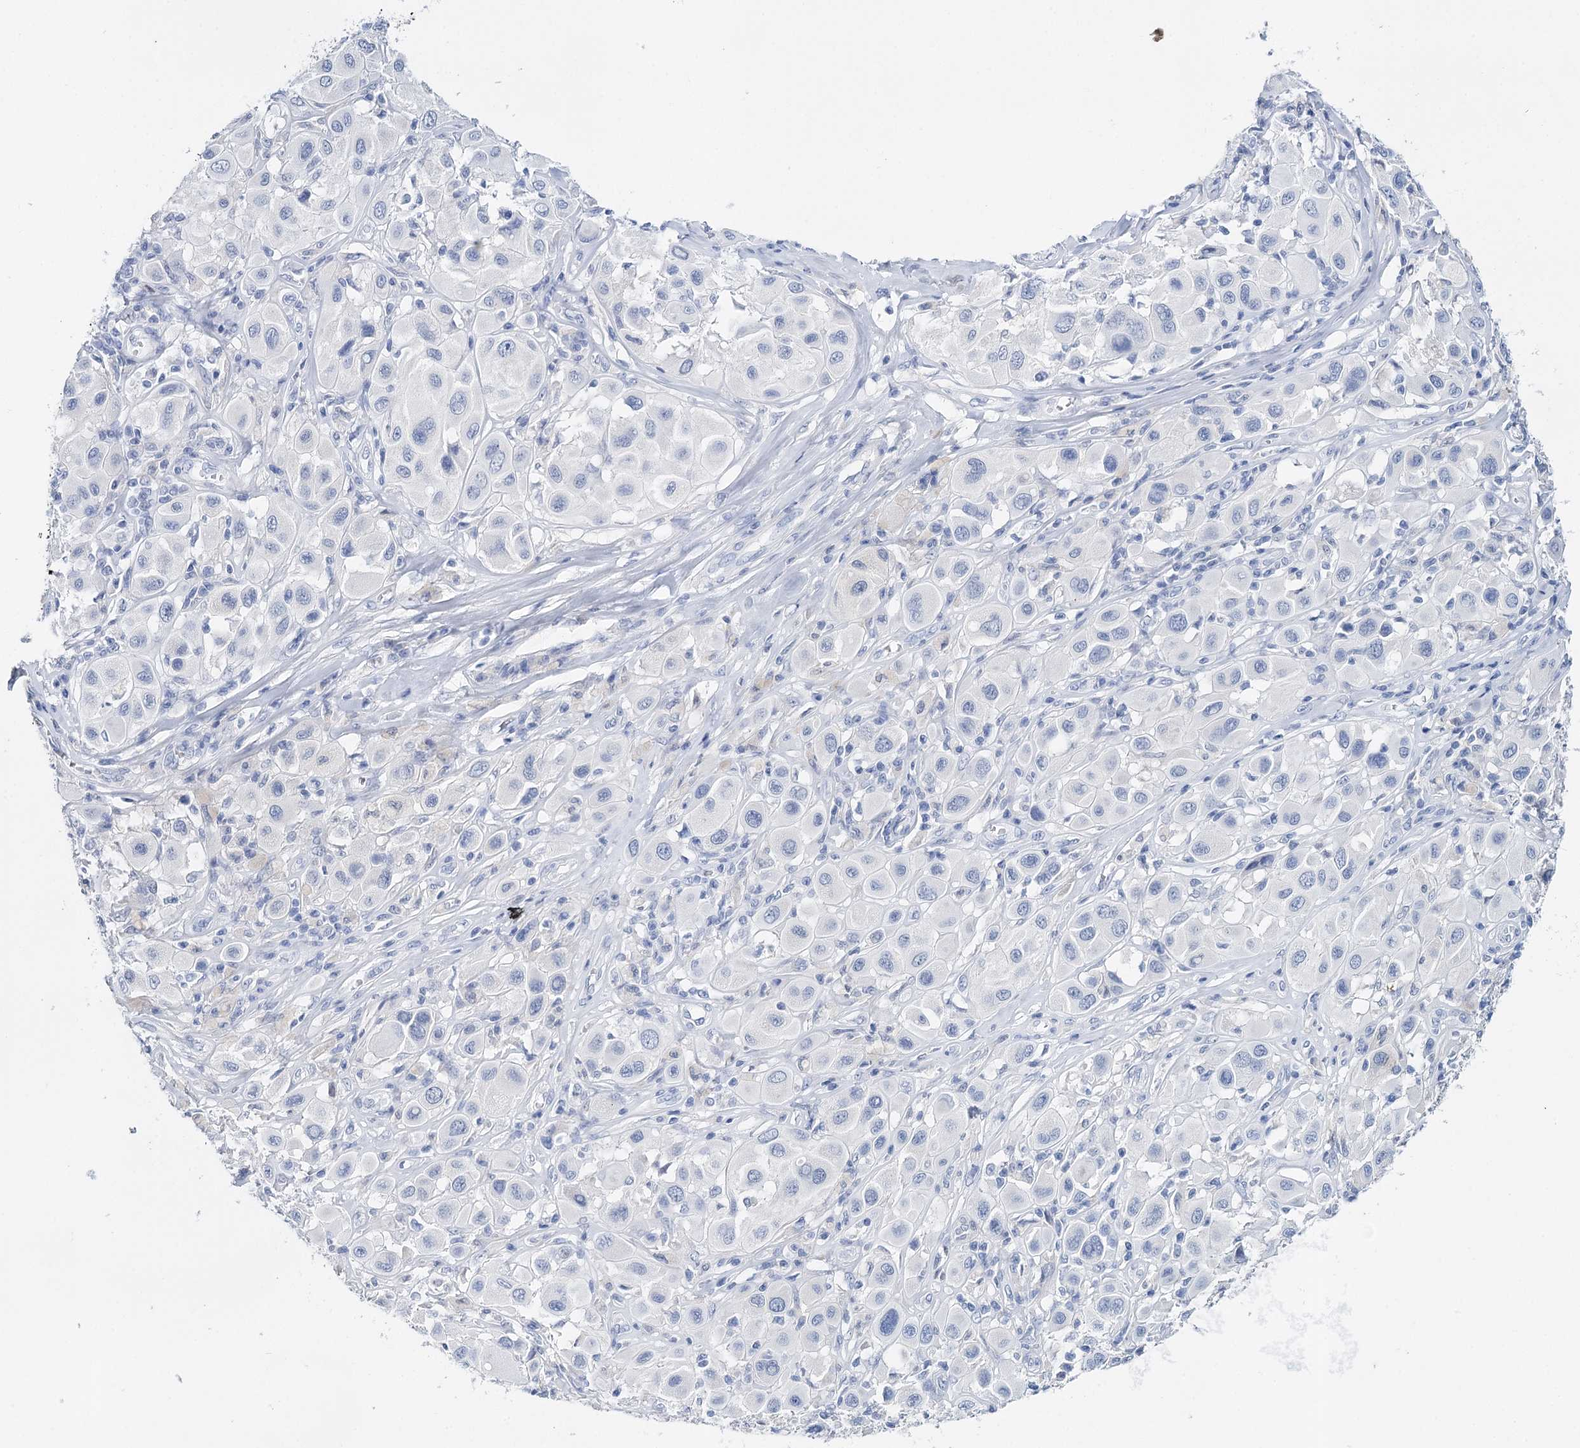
{"staining": {"intensity": "negative", "quantity": "none", "location": "none"}, "tissue": "melanoma", "cell_type": "Tumor cells", "image_type": "cancer", "snomed": [{"axis": "morphology", "description": "Malignant melanoma, Metastatic site"}, {"axis": "topography", "description": "Skin"}], "caption": "Immunohistochemical staining of human malignant melanoma (metastatic site) exhibits no significant positivity in tumor cells.", "gene": "CEACAM8", "patient": {"sex": "male", "age": 41}}